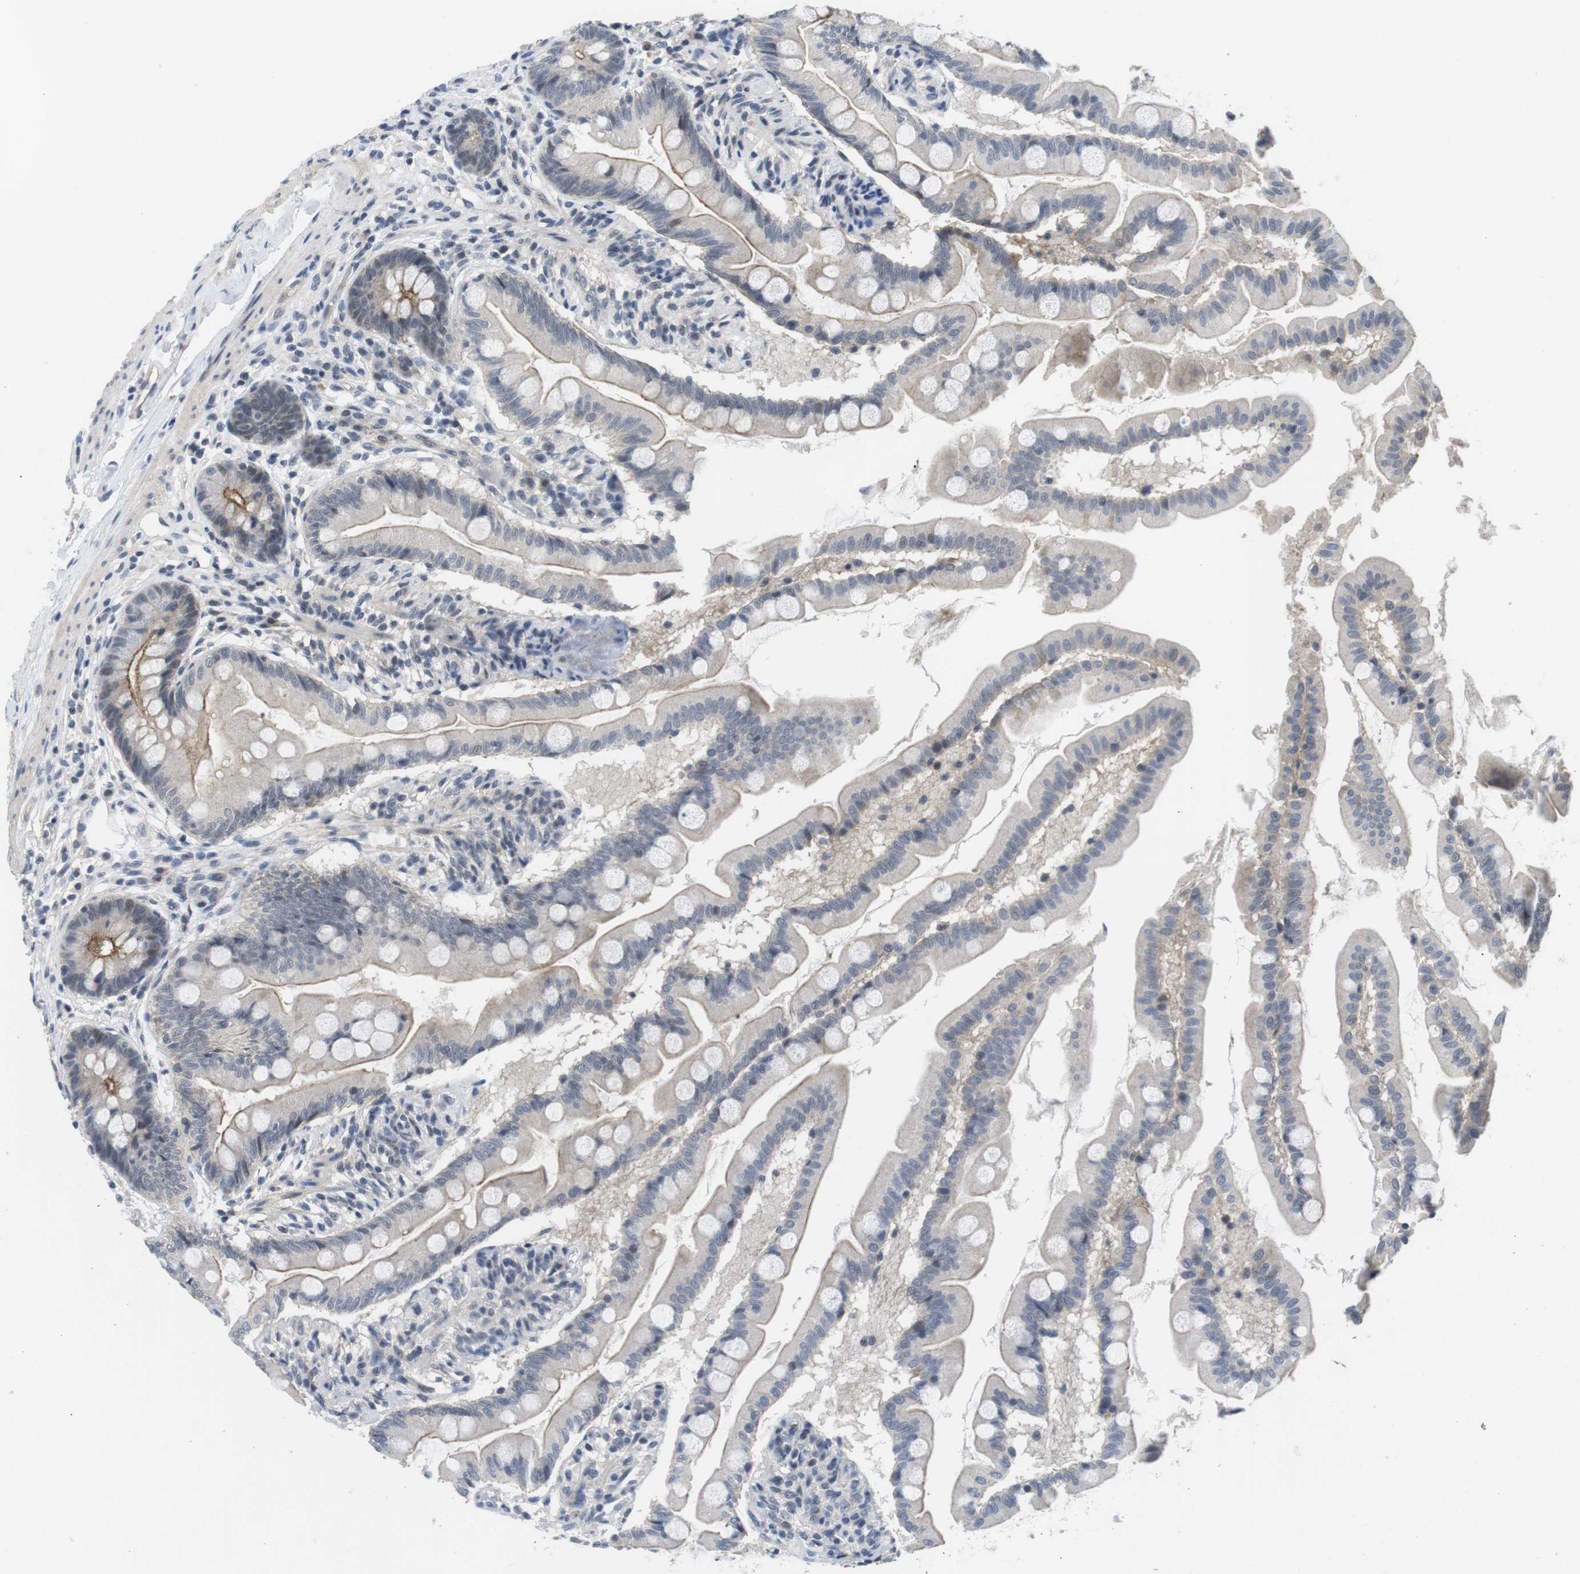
{"staining": {"intensity": "moderate", "quantity": ">75%", "location": "cytoplasmic/membranous"}, "tissue": "small intestine", "cell_type": "Glandular cells", "image_type": "normal", "snomed": [{"axis": "morphology", "description": "Normal tissue, NOS"}, {"axis": "topography", "description": "Small intestine"}], "caption": "This micrograph demonstrates normal small intestine stained with immunohistochemistry (IHC) to label a protein in brown. The cytoplasmic/membranous of glandular cells show moderate positivity for the protein. Nuclei are counter-stained blue.", "gene": "NECTIN1", "patient": {"sex": "female", "age": 56}}